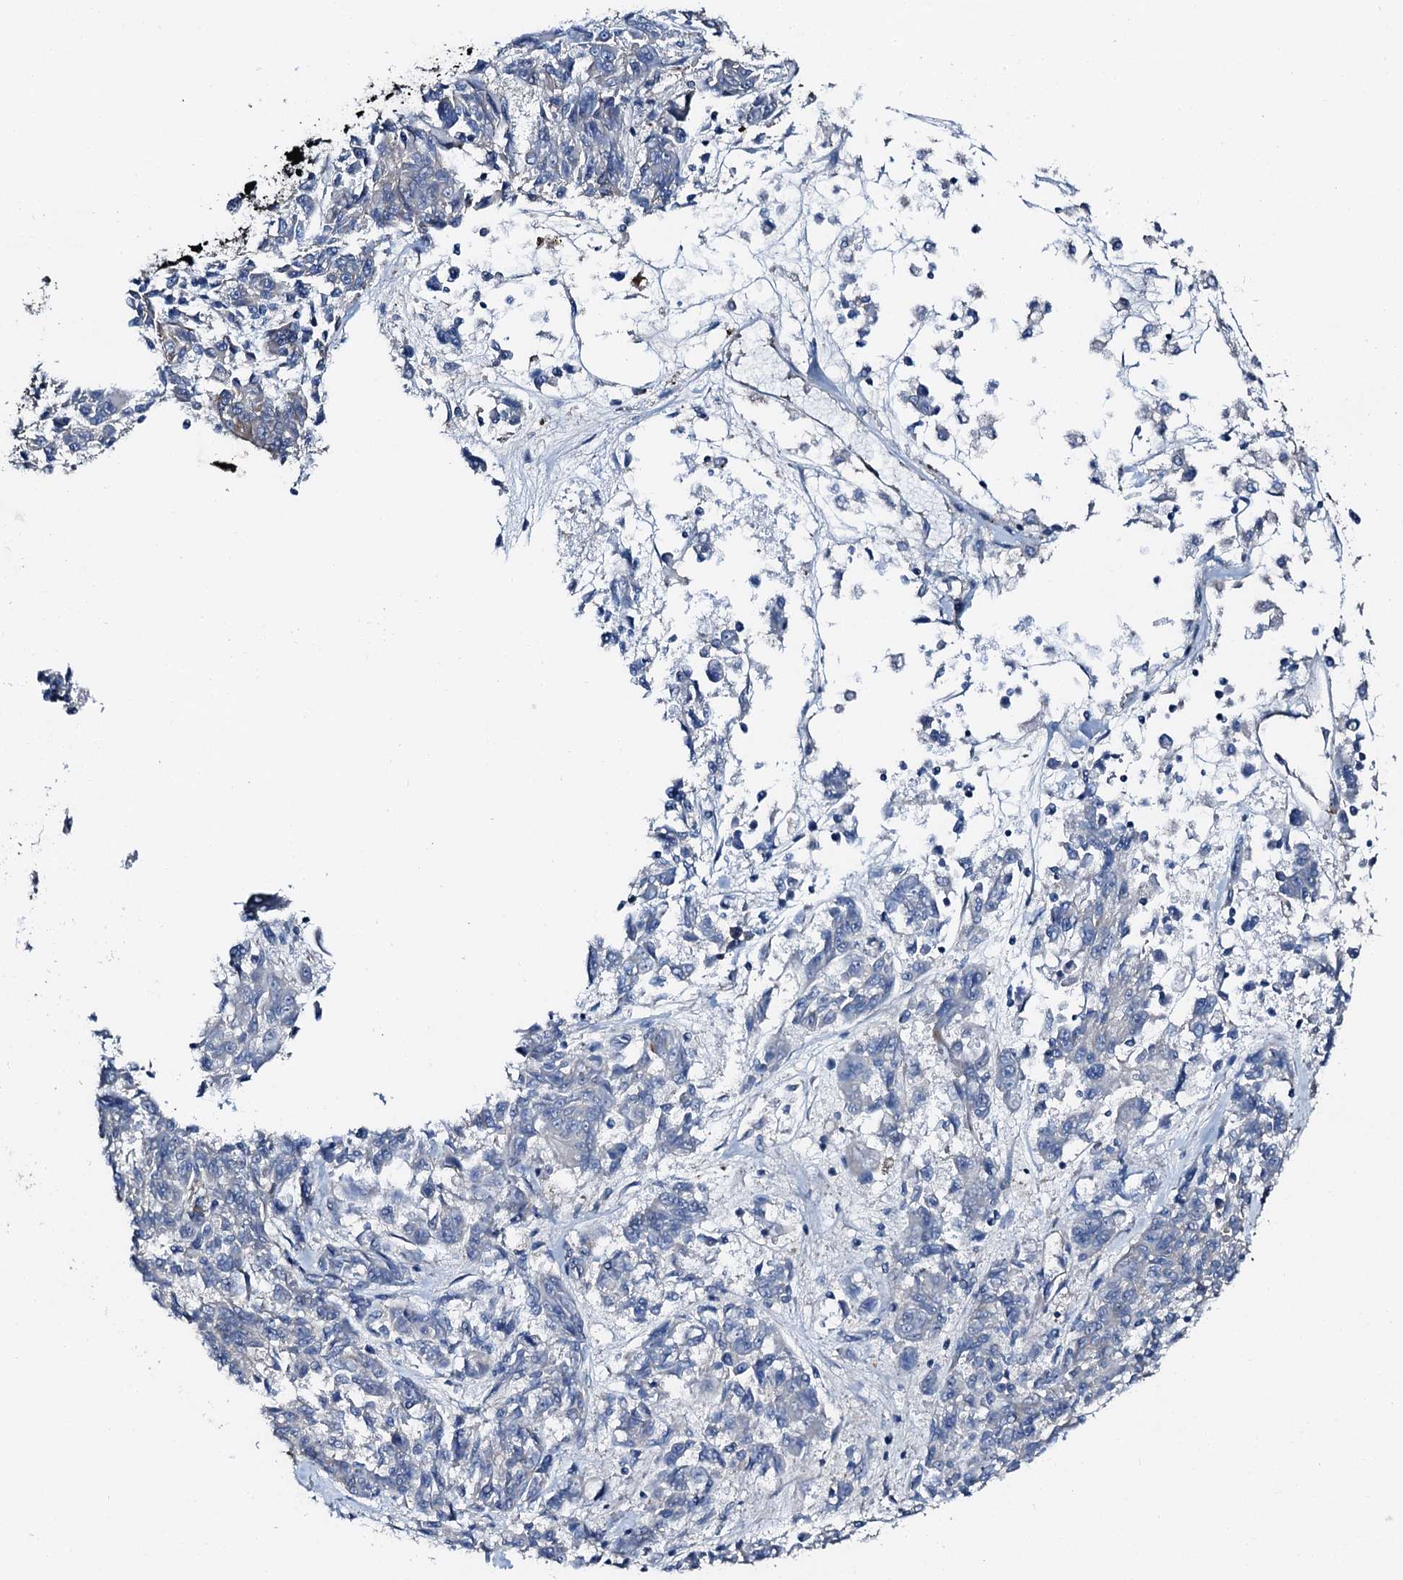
{"staining": {"intensity": "negative", "quantity": "none", "location": "none"}, "tissue": "melanoma", "cell_type": "Tumor cells", "image_type": "cancer", "snomed": [{"axis": "morphology", "description": "Malignant melanoma, NOS"}, {"axis": "topography", "description": "Skin"}], "caption": "Protein analysis of malignant melanoma exhibits no significant staining in tumor cells. (DAB immunohistochemistry, high magnification).", "gene": "GFOD2", "patient": {"sex": "male", "age": 53}}